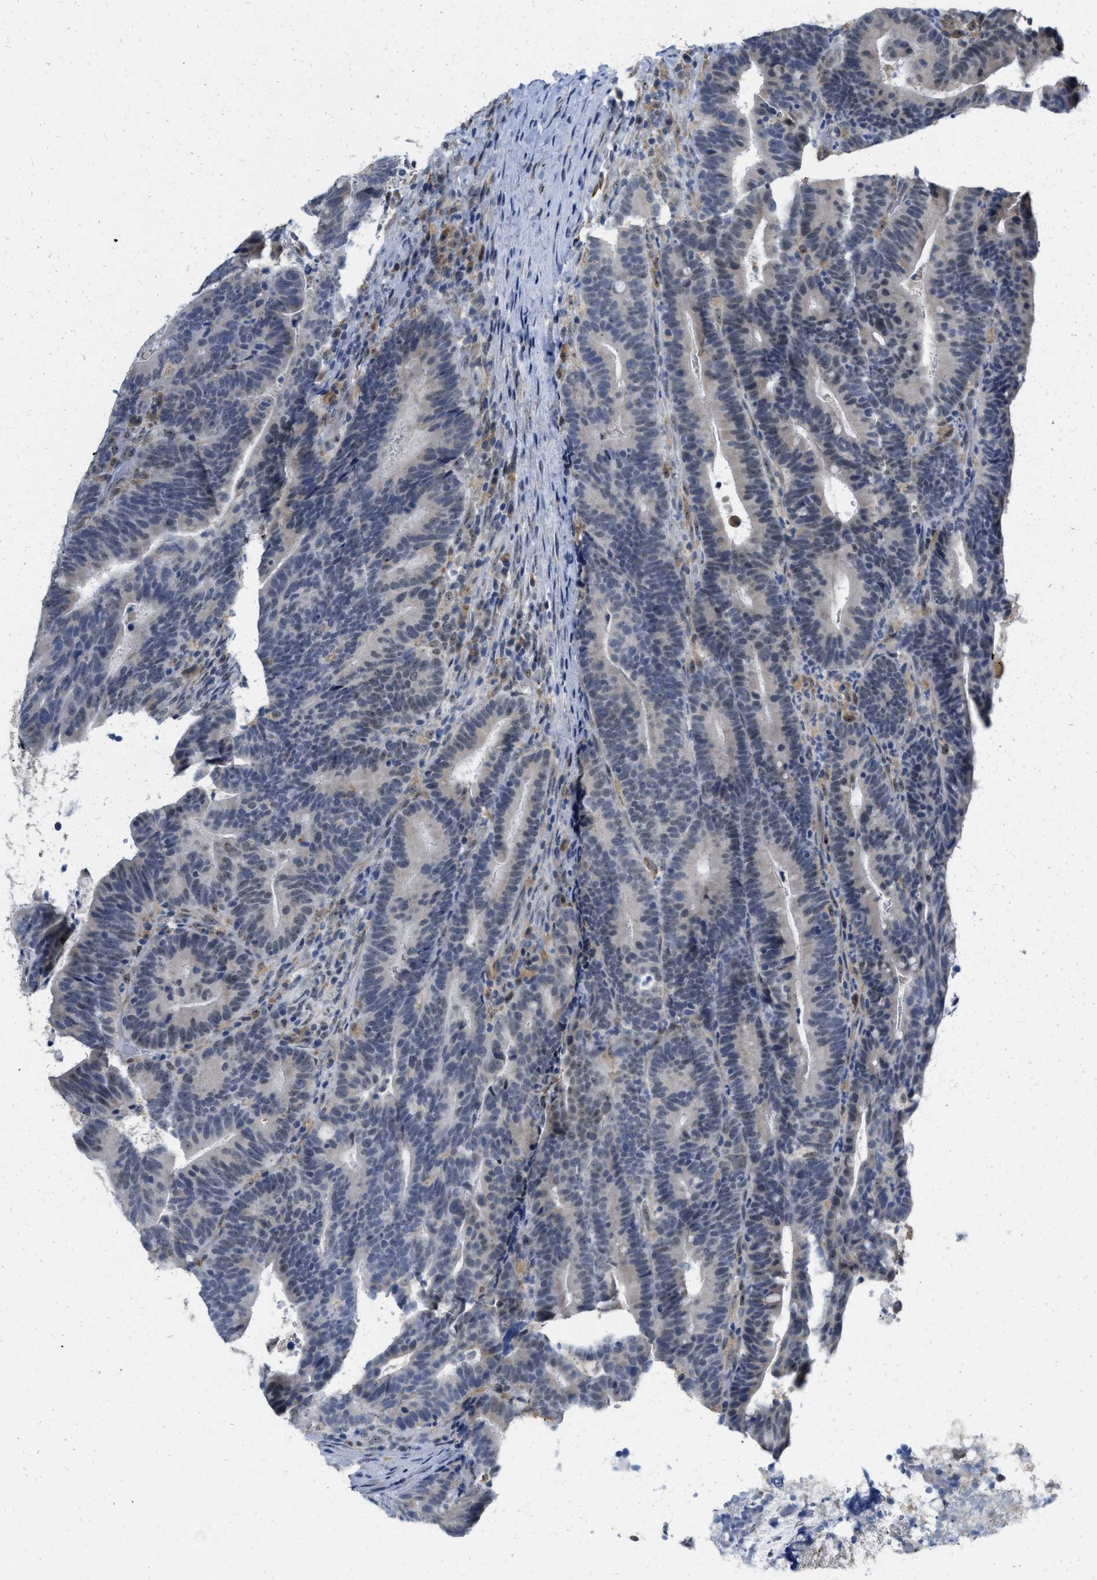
{"staining": {"intensity": "negative", "quantity": "none", "location": "none"}, "tissue": "colorectal cancer", "cell_type": "Tumor cells", "image_type": "cancer", "snomed": [{"axis": "morphology", "description": "Adenocarcinoma, NOS"}, {"axis": "topography", "description": "Colon"}], "caption": "Immunohistochemistry image of neoplastic tissue: human colorectal adenocarcinoma stained with DAB (3,3'-diaminobenzidine) demonstrates no significant protein staining in tumor cells.", "gene": "ELAC2", "patient": {"sex": "female", "age": 66}}